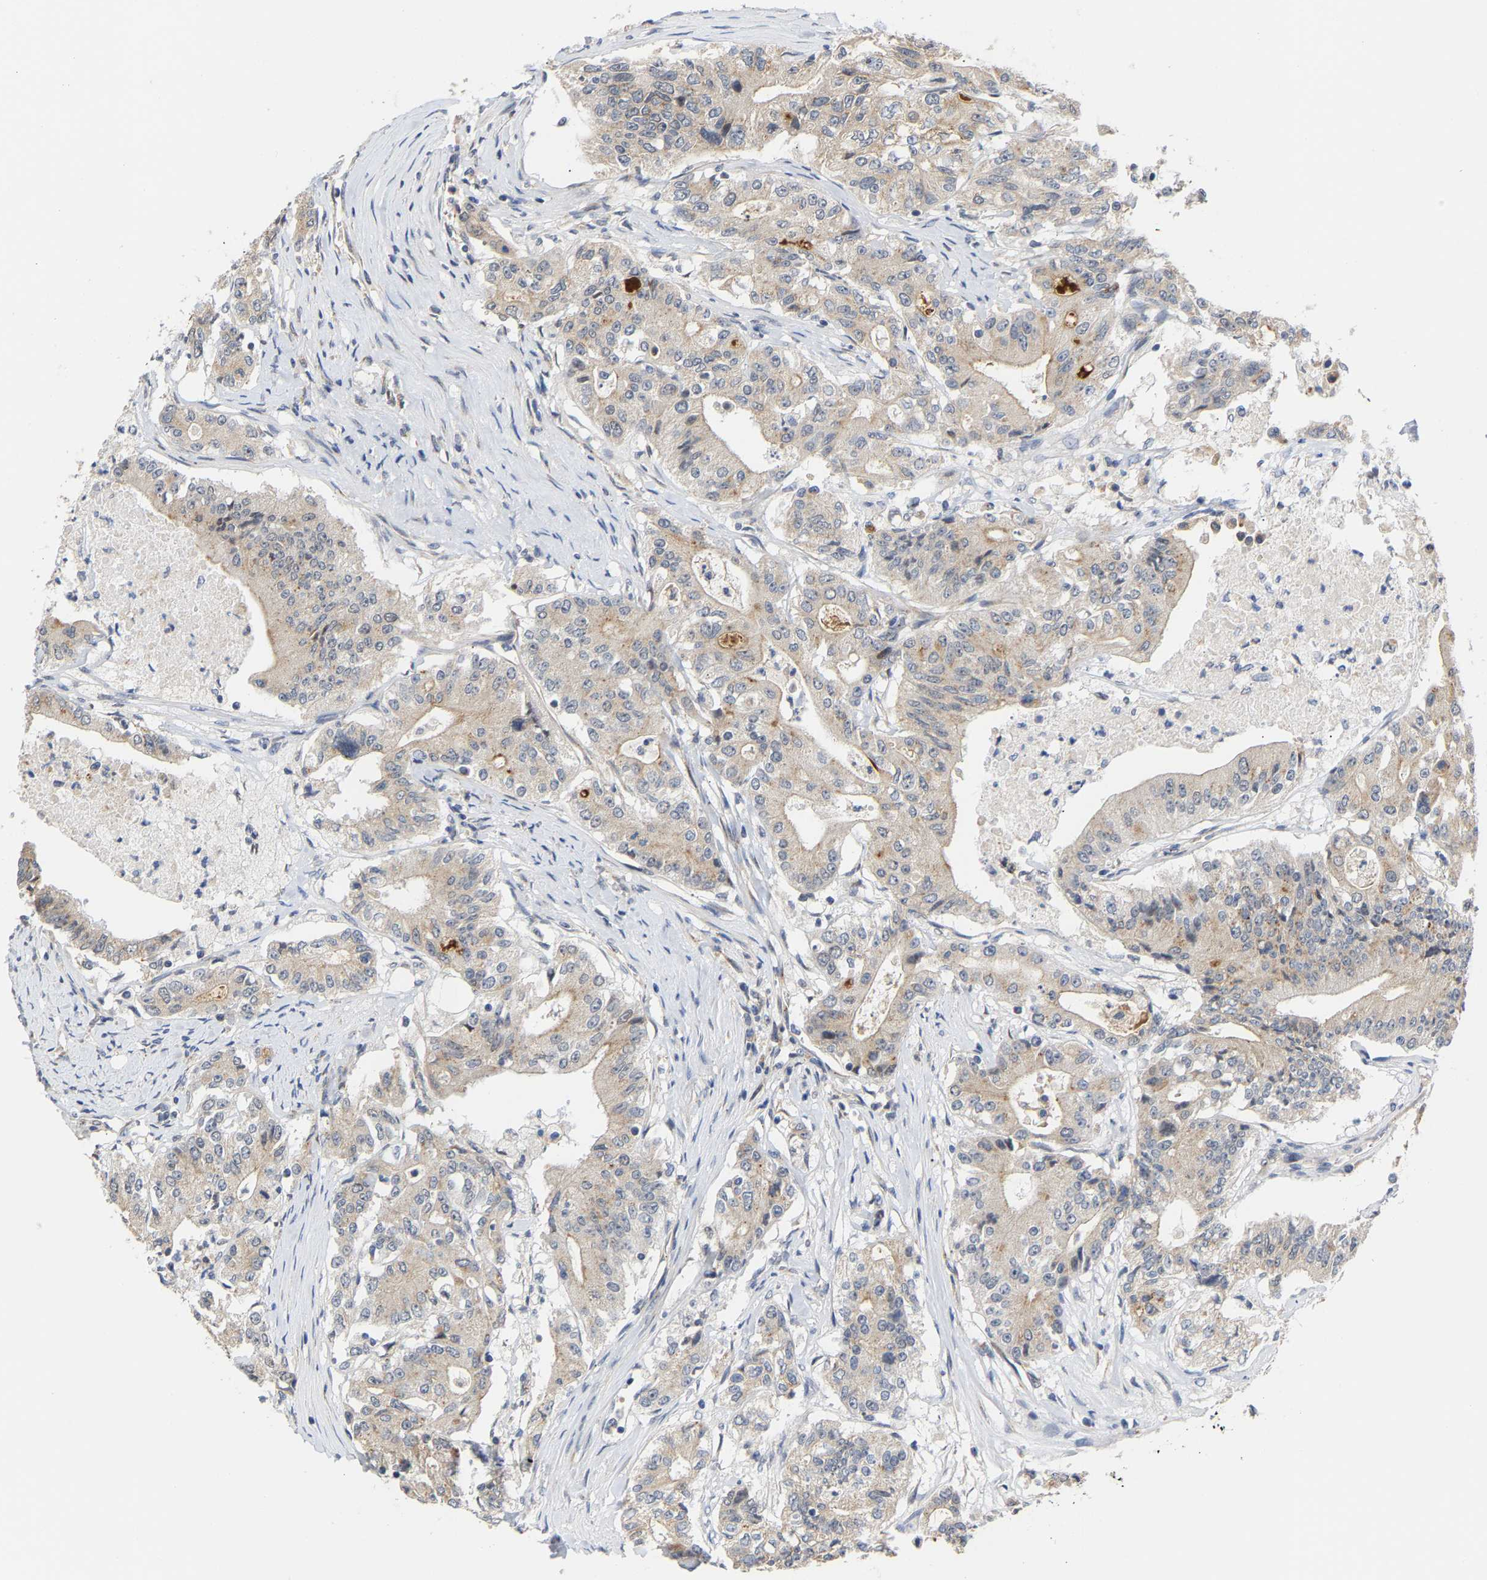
{"staining": {"intensity": "weak", "quantity": ">75%", "location": "cytoplasmic/membranous"}, "tissue": "colorectal cancer", "cell_type": "Tumor cells", "image_type": "cancer", "snomed": [{"axis": "morphology", "description": "Adenocarcinoma, NOS"}, {"axis": "topography", "description": "Colon"}], "caption": "Immunohistochemistry (IHC) of colorectal cancer shows low levels of weak cytoplasmic/membranous positivity in approximately >75% of tumor cells.", "gene": "PCNT", "patient": {"sex": "female", "age": 77}}